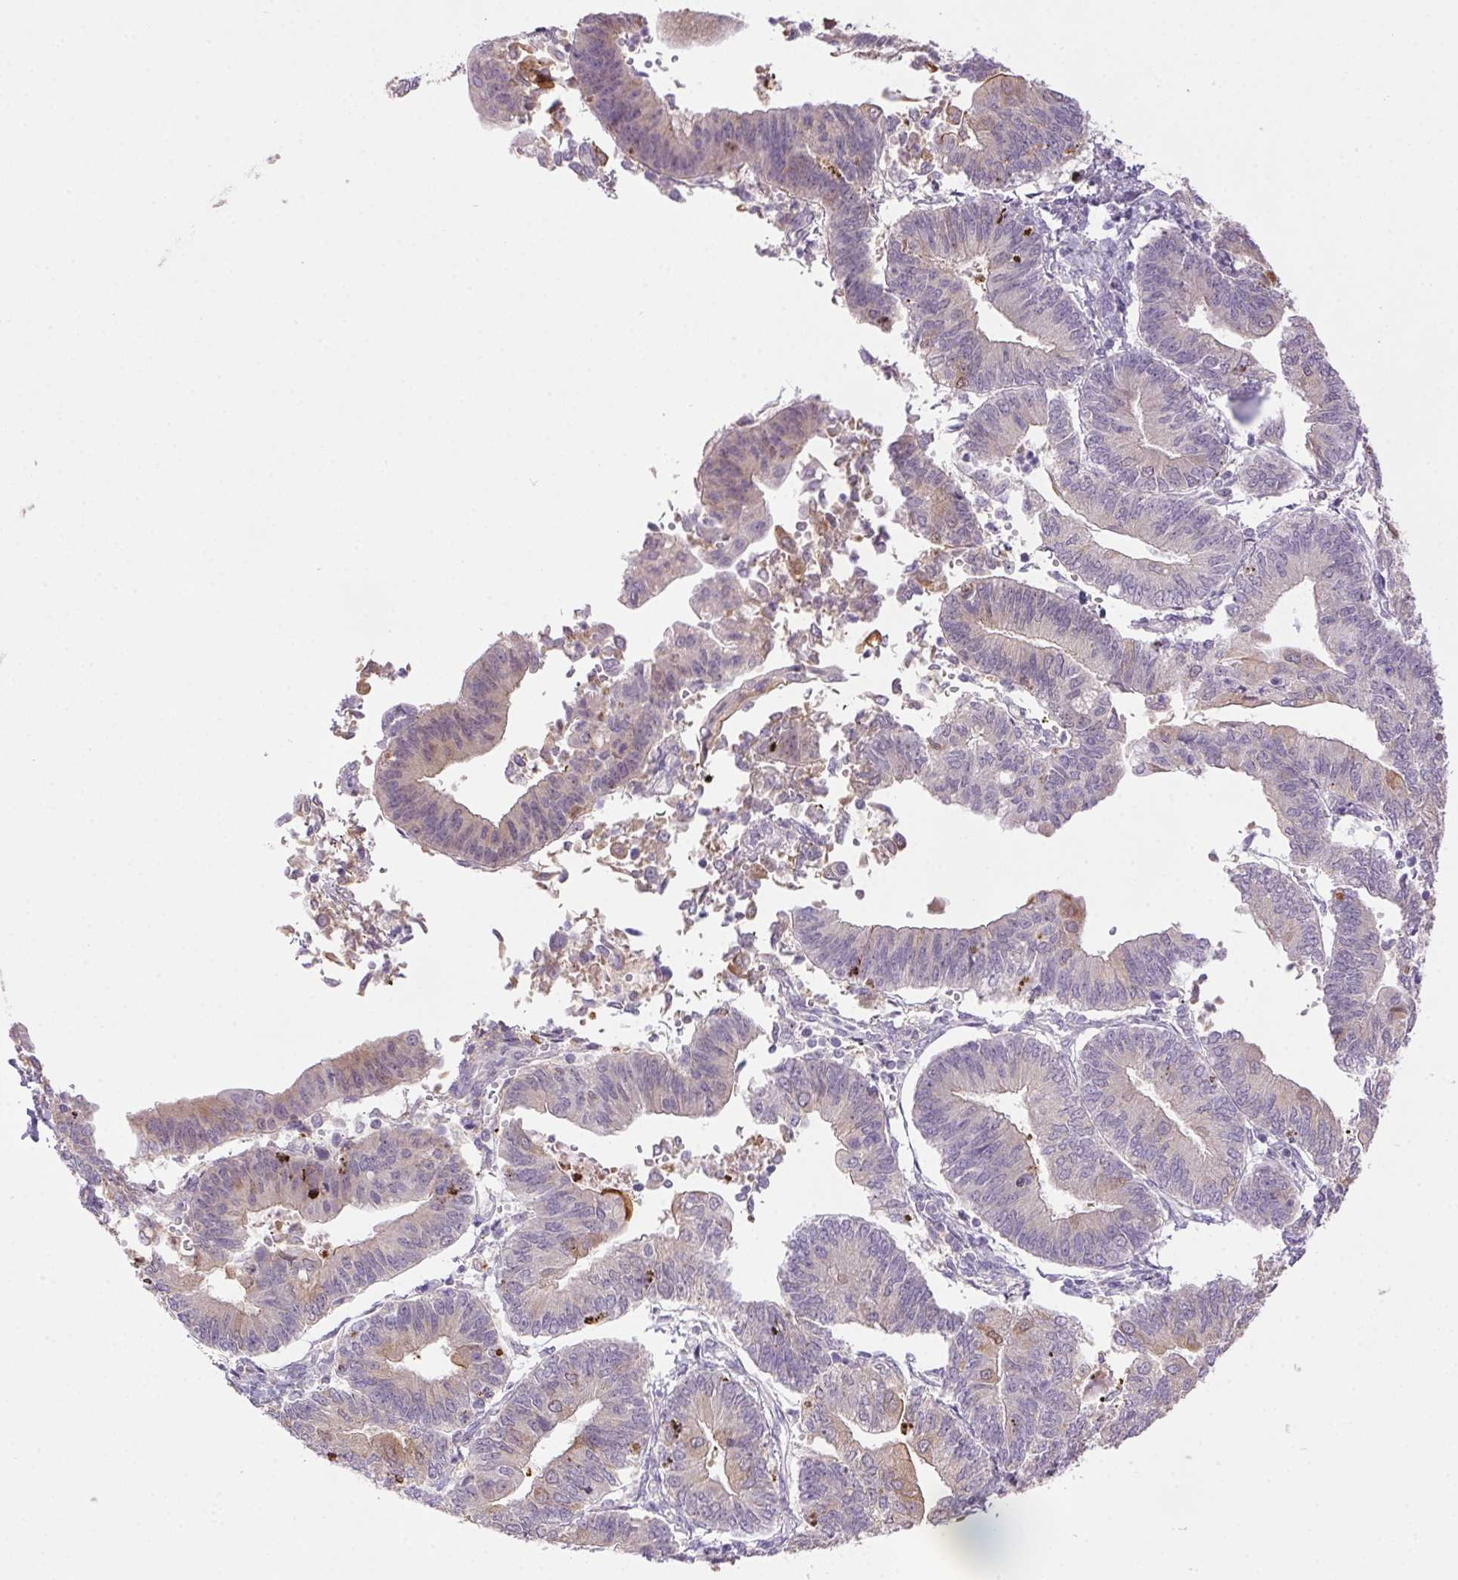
{"staining": {"intensity": "weak", "quantity": "<25%", "location": "cytoplasmic/membranous"}, "tissue": "endometrial cancer", "cell_type": "Tumor cells", "image_type": "cancer", "snomed": [{"axis": "morphology", "description": "Adenocarcinoma, NOS"}, {"axis": "topography", "description": "Endometrium"}], "caption": "Human adenocarcinoma (endometrial) stained for a protein using IHC demonstrates no positivity in tumor cells.", "gene": "LRRTM1", "patient": {"sex": "female", "age": 65}}